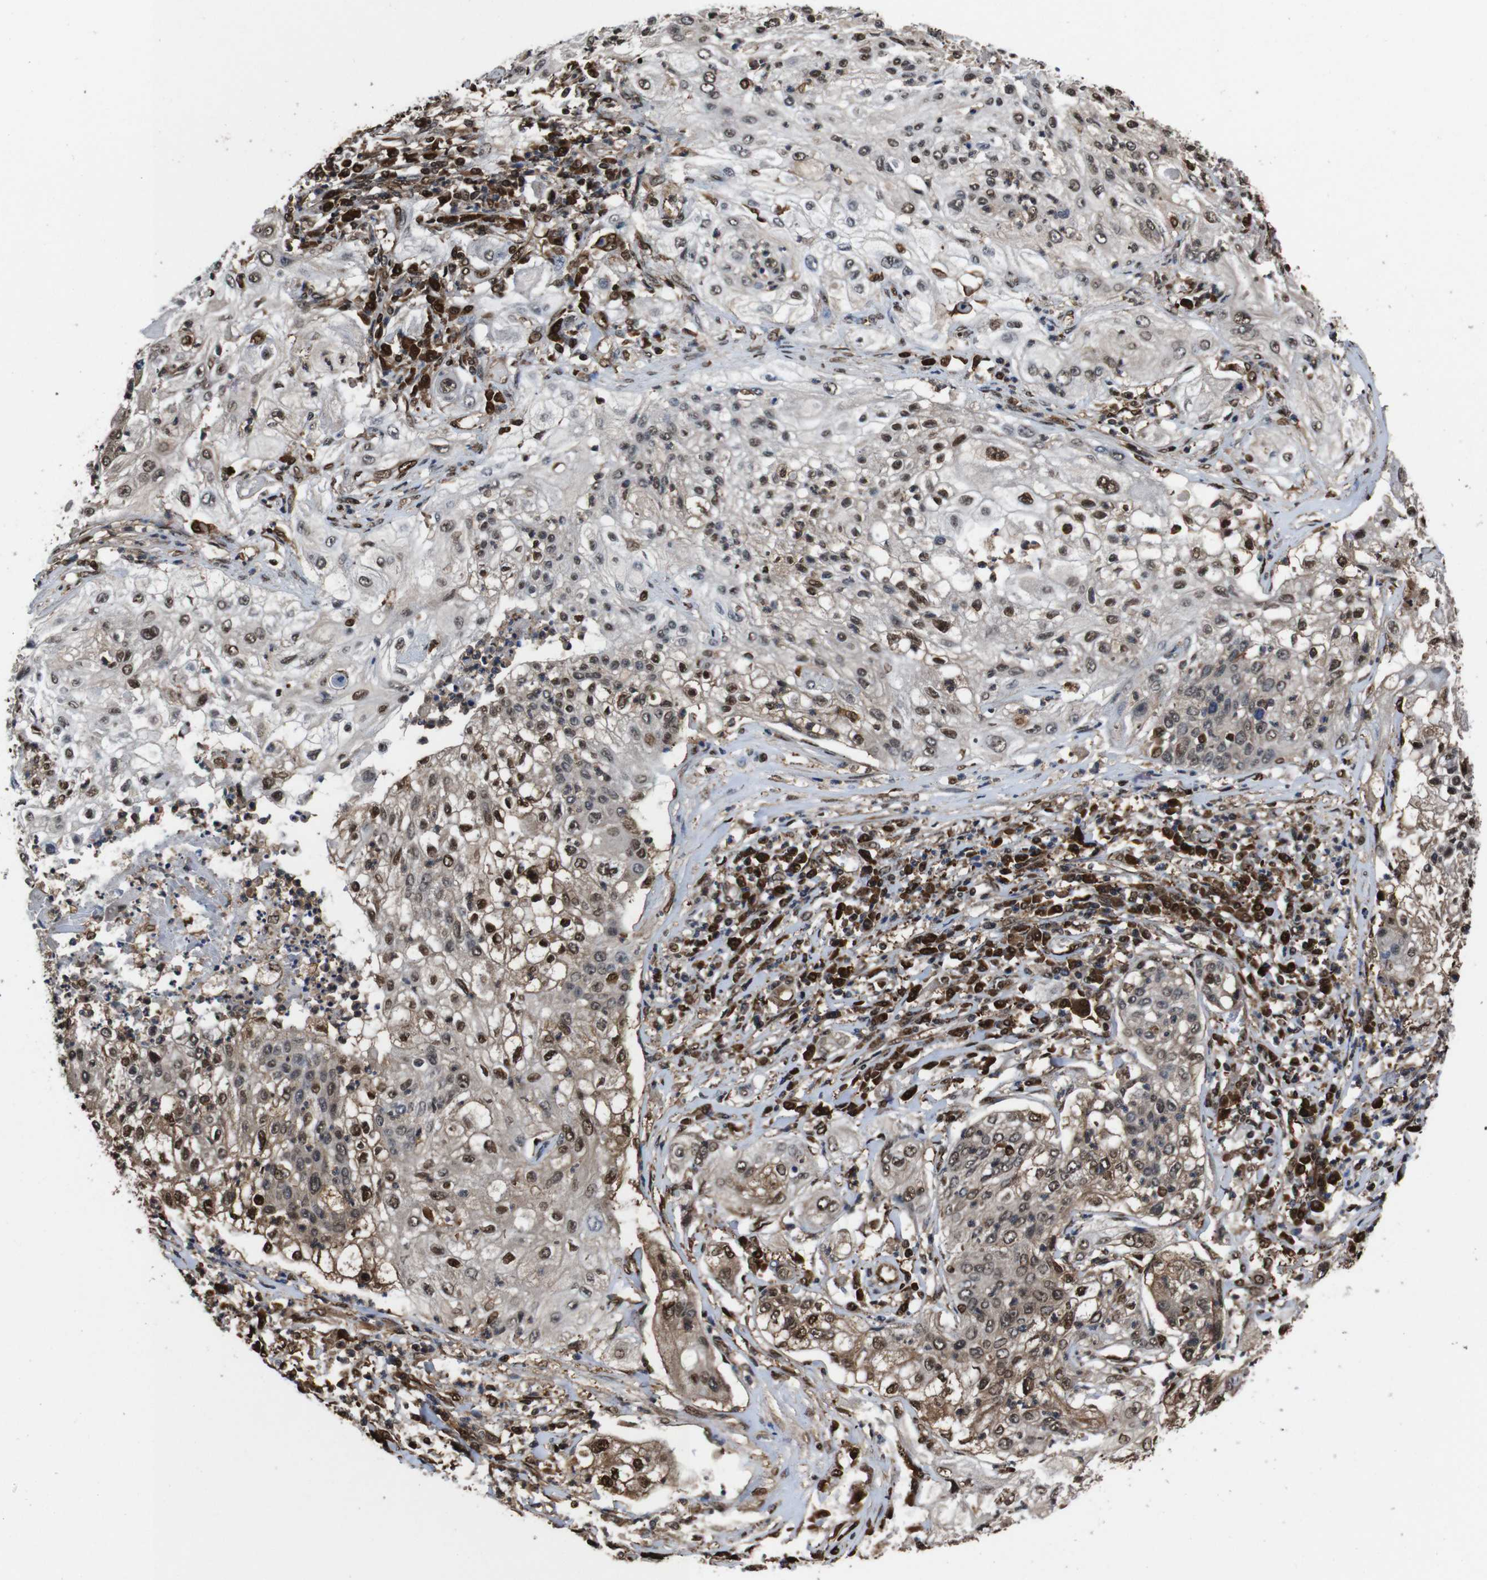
{"staining": {"intensity": "moderate", "quantity": "25%-75%", "location": "nuclear"}, "tissue": "lung cancer", "cell_type": "Tumor cells", "image_type": "cancer", "snomed": [{"axis": "morphology", "description": "Inflammation, NOS"}, {"axis": "morphology", "description": "Squamous cell carcinoma, NOS"}, {"axis": "topography", "description": "Lymph node"}, {"axis": "topography", "description": "Soft tissue"}, {"axis": "topography", "description": "Lung"}], "caption": "Human squamous cell carcinoma (lung) stained with a brown dye shows moderate nuclear positive expression in about 25%-75% of tumor cells.", "gene": "VCP", "patient": {"sex": "male", "age": 66}}